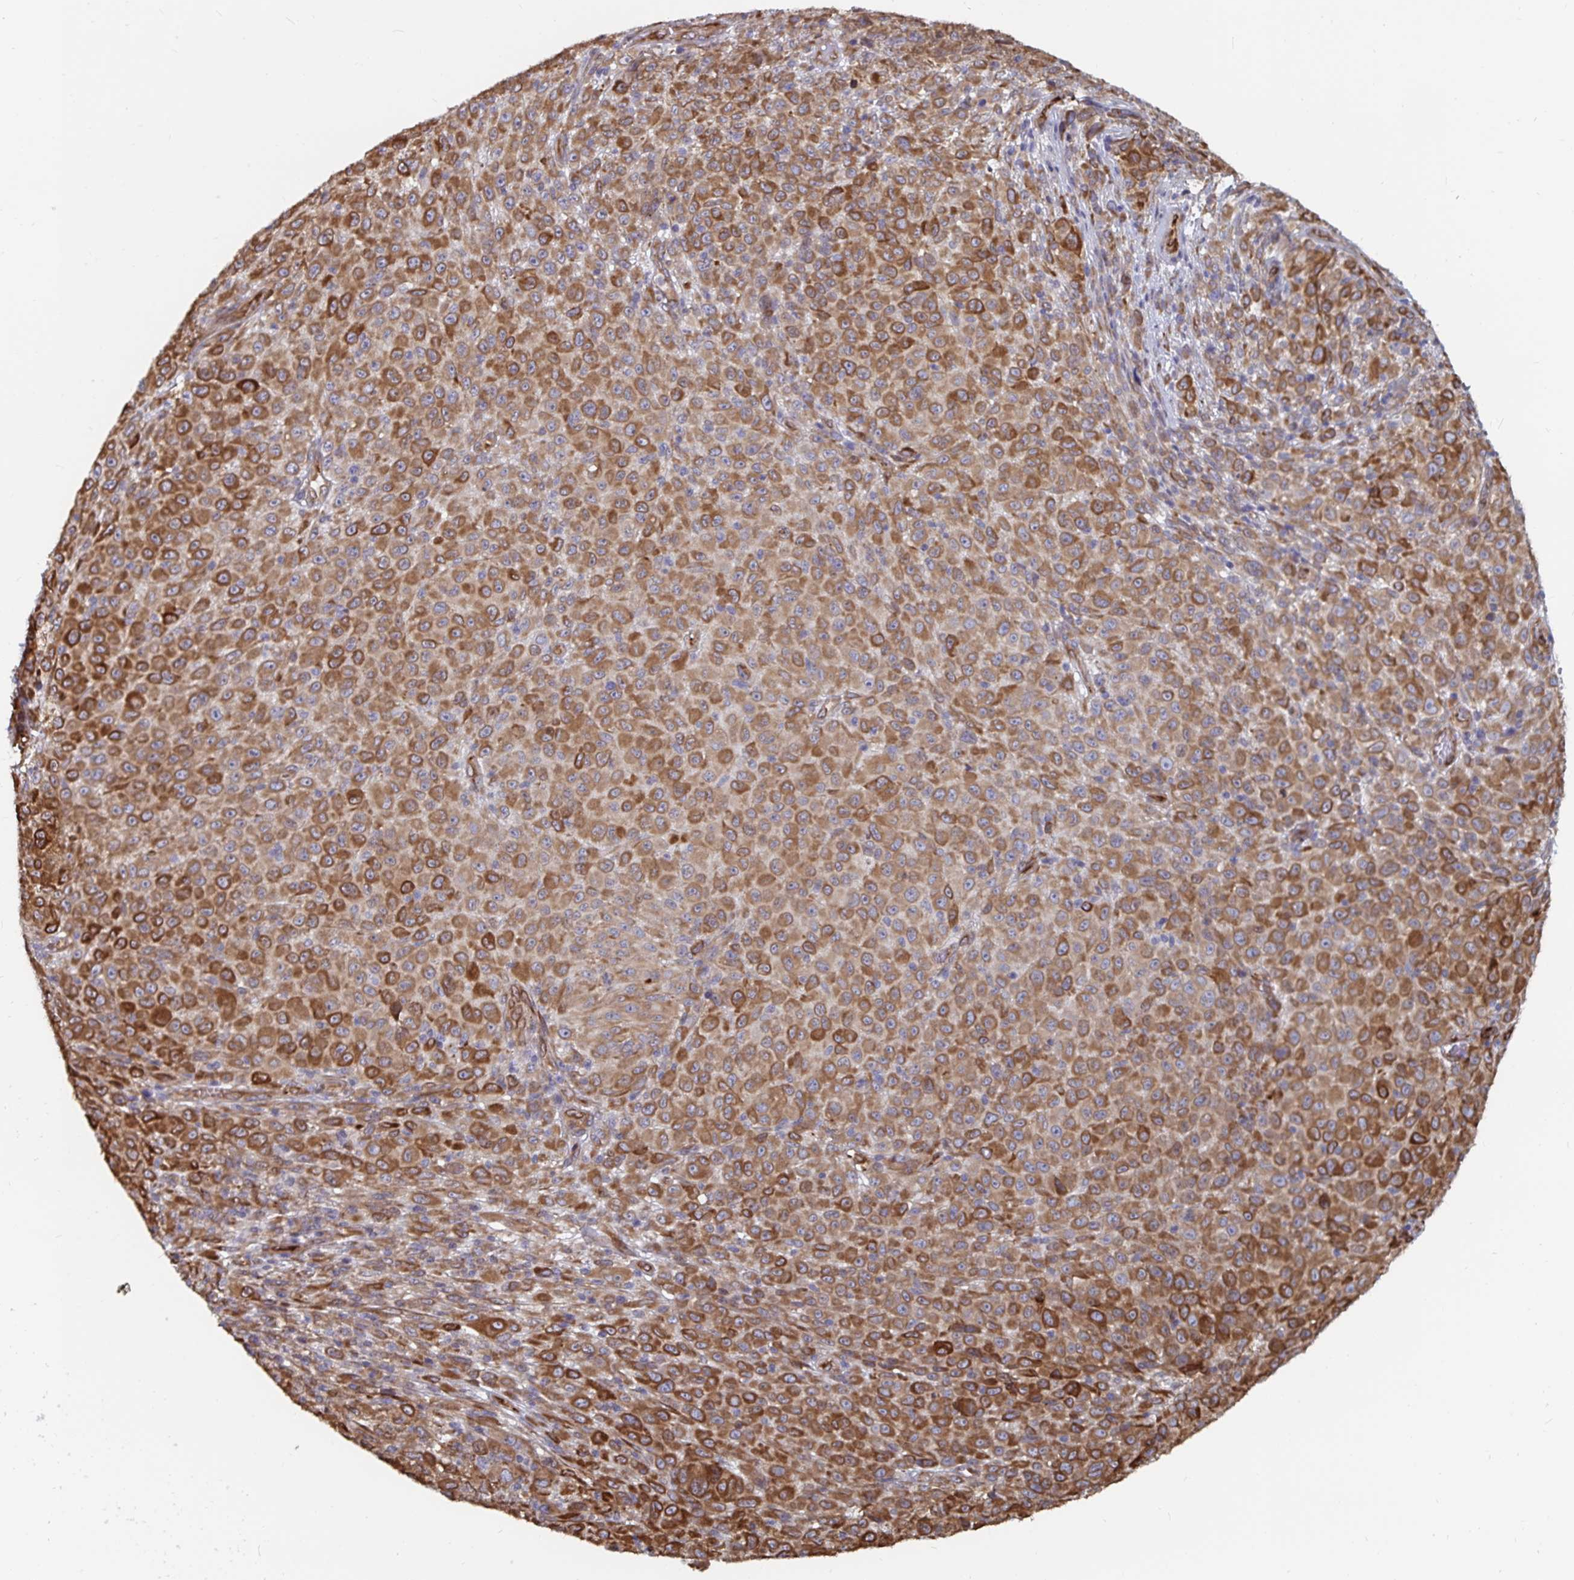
{"staining": {"intensity": "strong", "quantity": ">75%", "location": "cytoplasmic/membranous"}, "tissue": "melanoma", "cell_type": "Tumor cells", "image_type": "cancer", "snomed": [{"axis": "morphology", "description": "Malignant melanoma, NOS"}, {"axis": "topography", "description": "Skin"}], "caption": "Strong cytoplasmic/membranous positivity is identified in approximately >75% of tumor cells in malignant melanoma.", "gene": "BCAP29", "patient": {"sex": "male", "age": 73}}